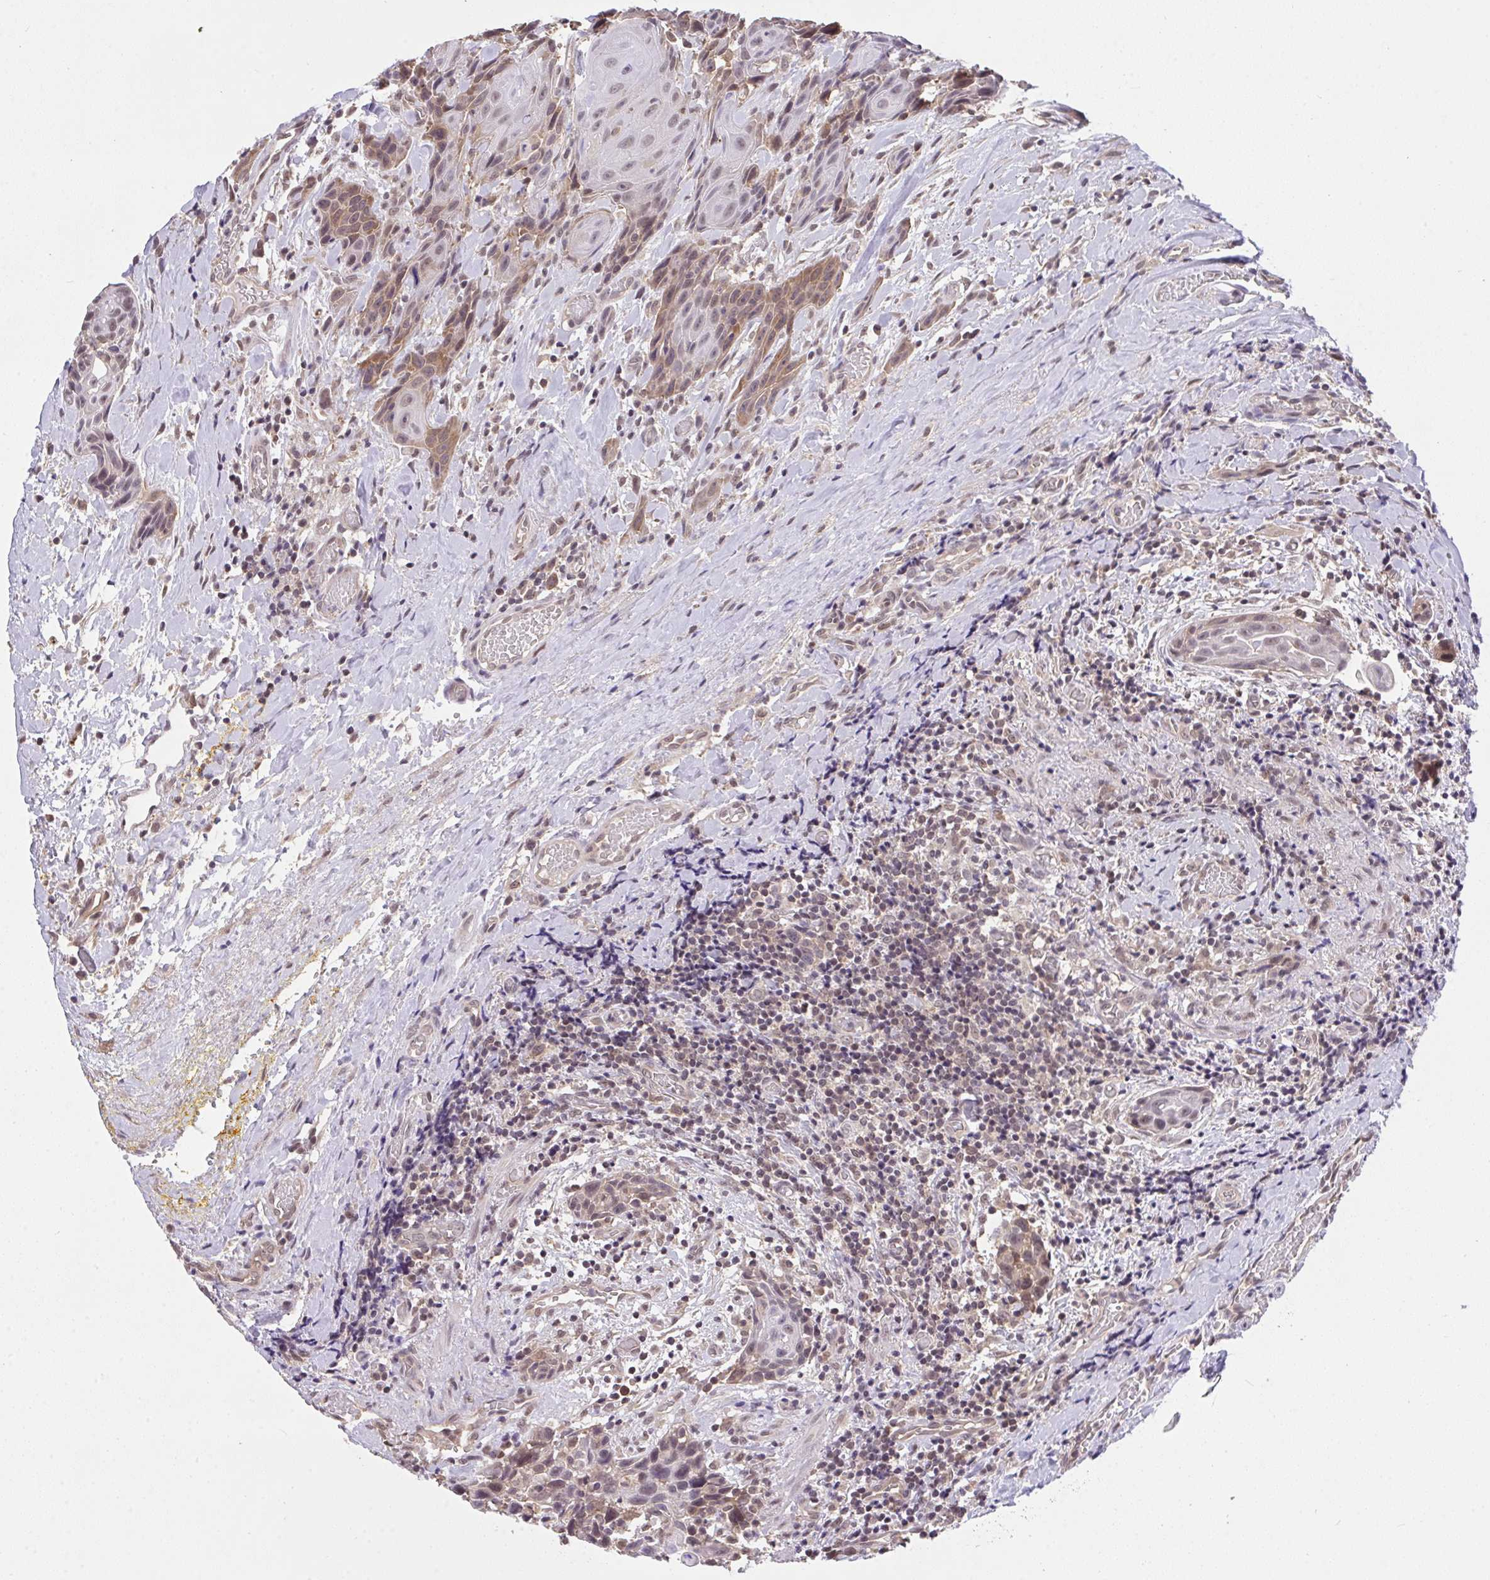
{"staining": {"intensity": "moderate", "quantity": "25%-75%", "location": "cytoplasmic/membranous,nuclear"}, "tissue": "head and neck cancer", "cell_type": "Tumor cells", "image_type": "cancer", "snomed": [{"axis": "morphology", "description": "Squamous cell carcinoma, NOS"}, {"axis": "topography", "description": "Oral tissue"}, {"axis": "topography", "description": "Head-Neck"}], "caption": "Immunohistochemistry image of squamous cell carcinoma (head and neck) stained for a protein (brown), which shows medium levels of moderate cytoplasmic/membranous and nuclear positivity in approximately 25%-75% of tumor cells.", "gene": "C12orf57", "patient": {"sex": "male", "age": 49}}